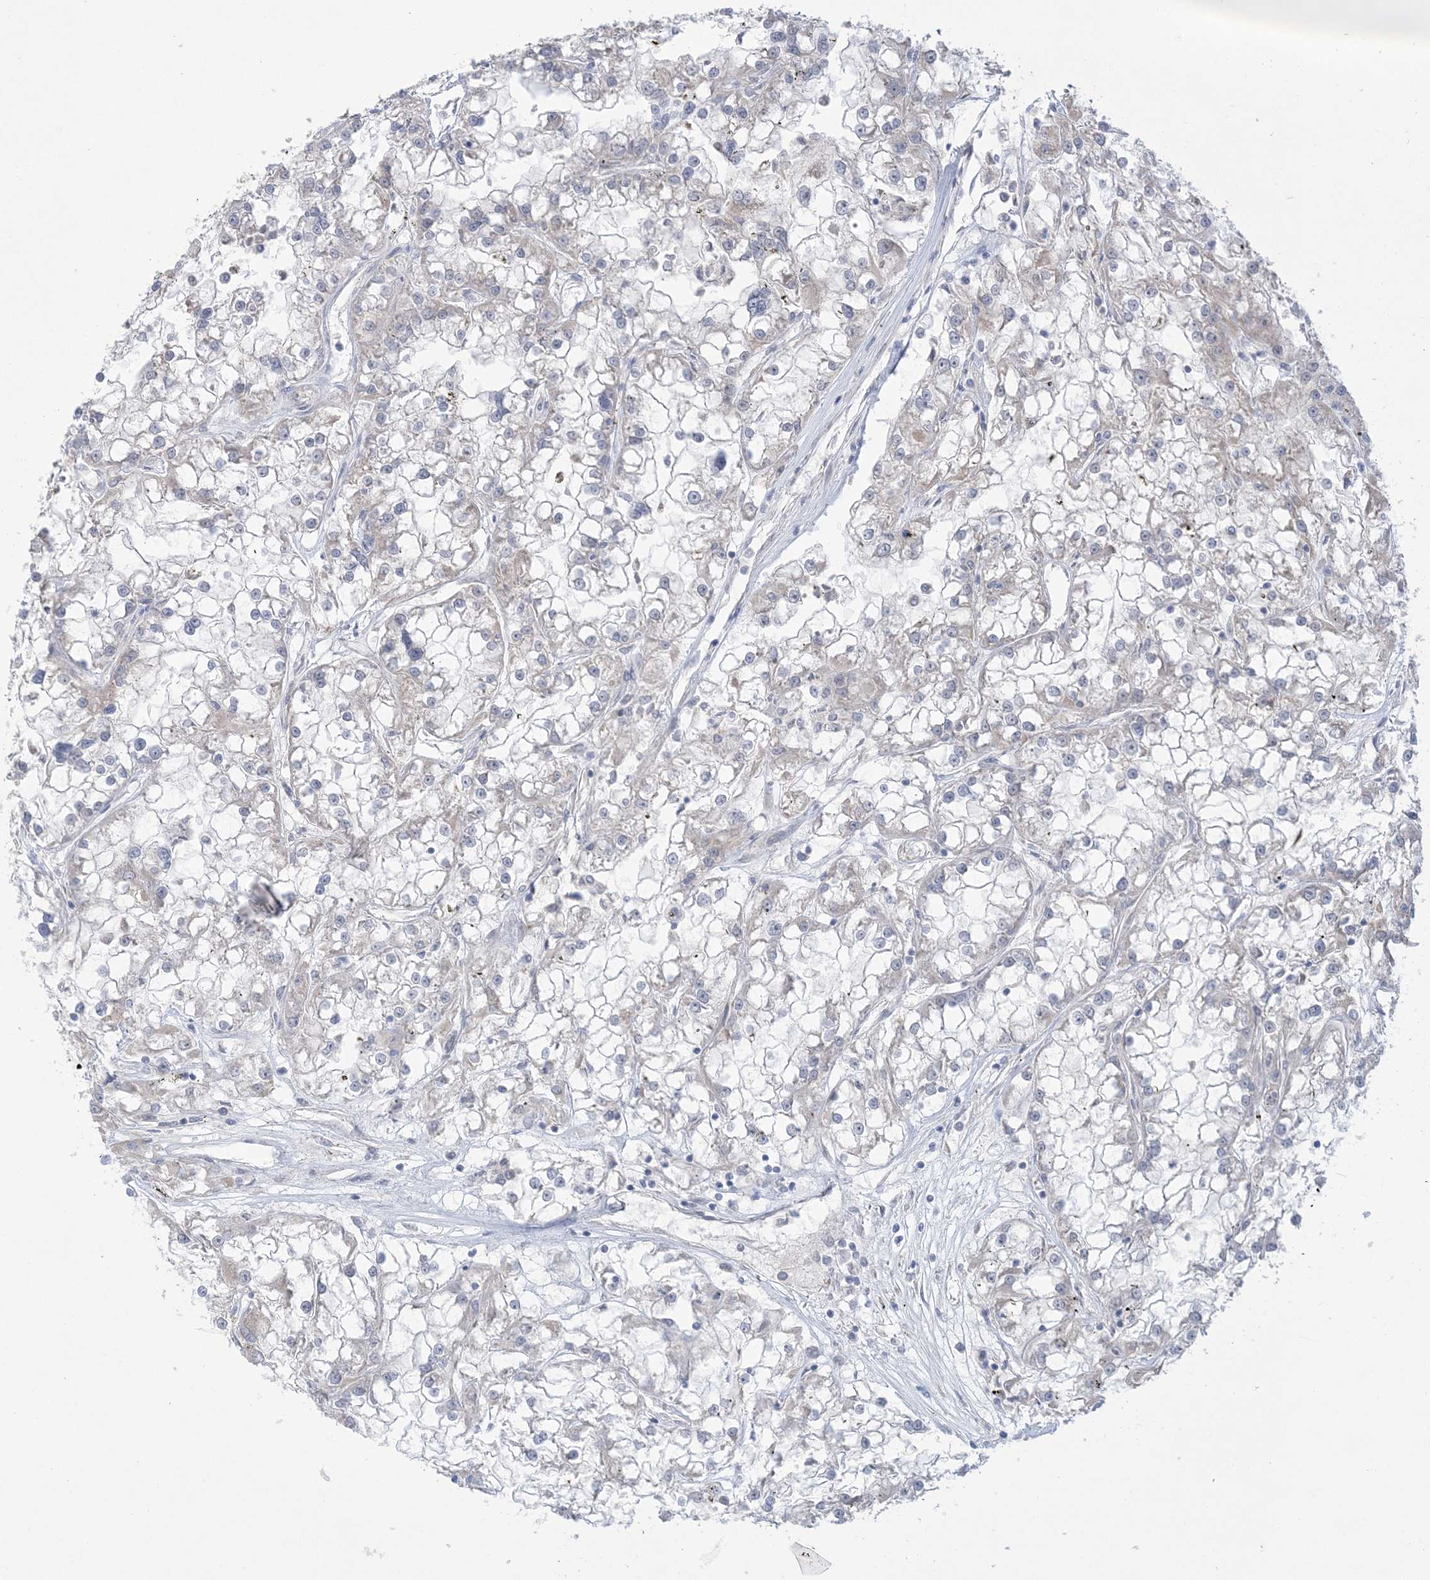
{"staining": {"intensity": "weak", "quantity": "<25%", "location": "cytoplasmic/membranous"}, "tissue": "renal cancer", "cell_type": "Tumor cells", "image_type": "cancer", "snomed": [{"axis": "morphology", "description": "Adenocarcinoma, NOS"}, {"axis": "topography", "description": "Kidney"}], "caption": "Tumor cells are negative for protein expression in human renal cancer.", "gene": "TRMT10C", "patient": {"sex": "female", "age": 52}}